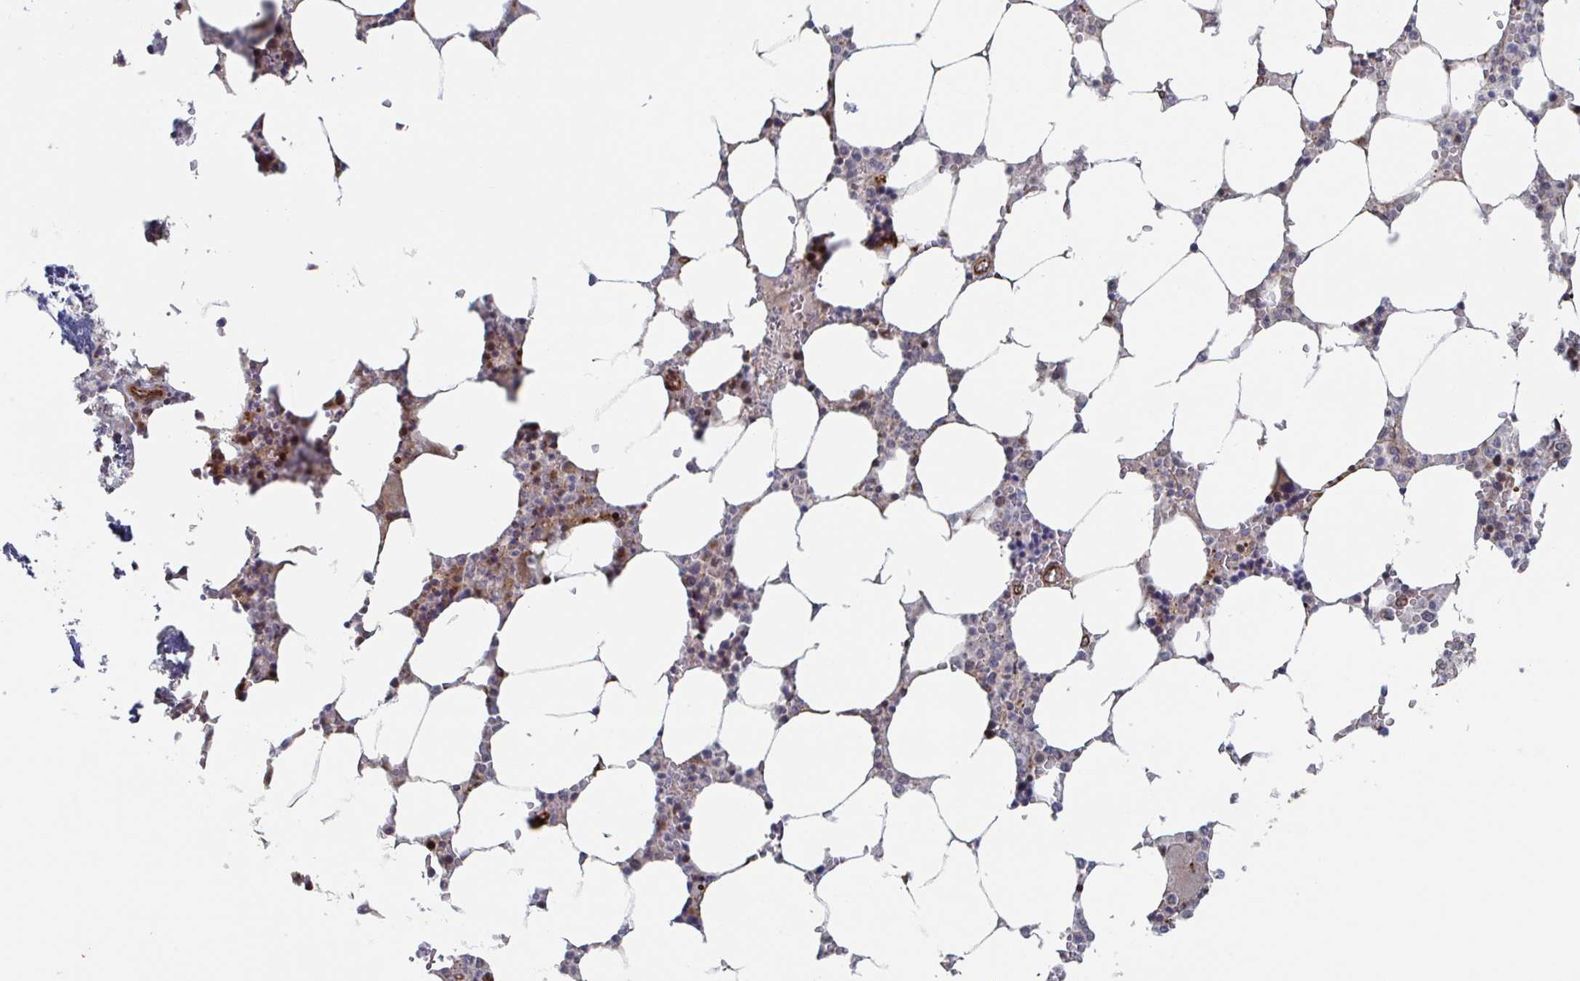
{"staining": {"intensity": "moderate", "quantity": "25%-75%", "location": "cytoplasmic/membranous,nuclear"}, "tissue": "bone marrow", "cell_type": "Hematopoietic cells", "image_type": "normal", "snomed": [{"axis": "morphology", "description": "Normal tissue, NOS"}, {"axis": "topography", "description": "Bone marrow"}], "caption": "Moderate cytoplasmic/membranous,nuclear positivity for a protein is identified in approximately 25%-75% of hematopoietic cells of unremarkable bone marrow using IHC.", "gene": "DVL3", "patient": {"sex": "male", "age": 64}}